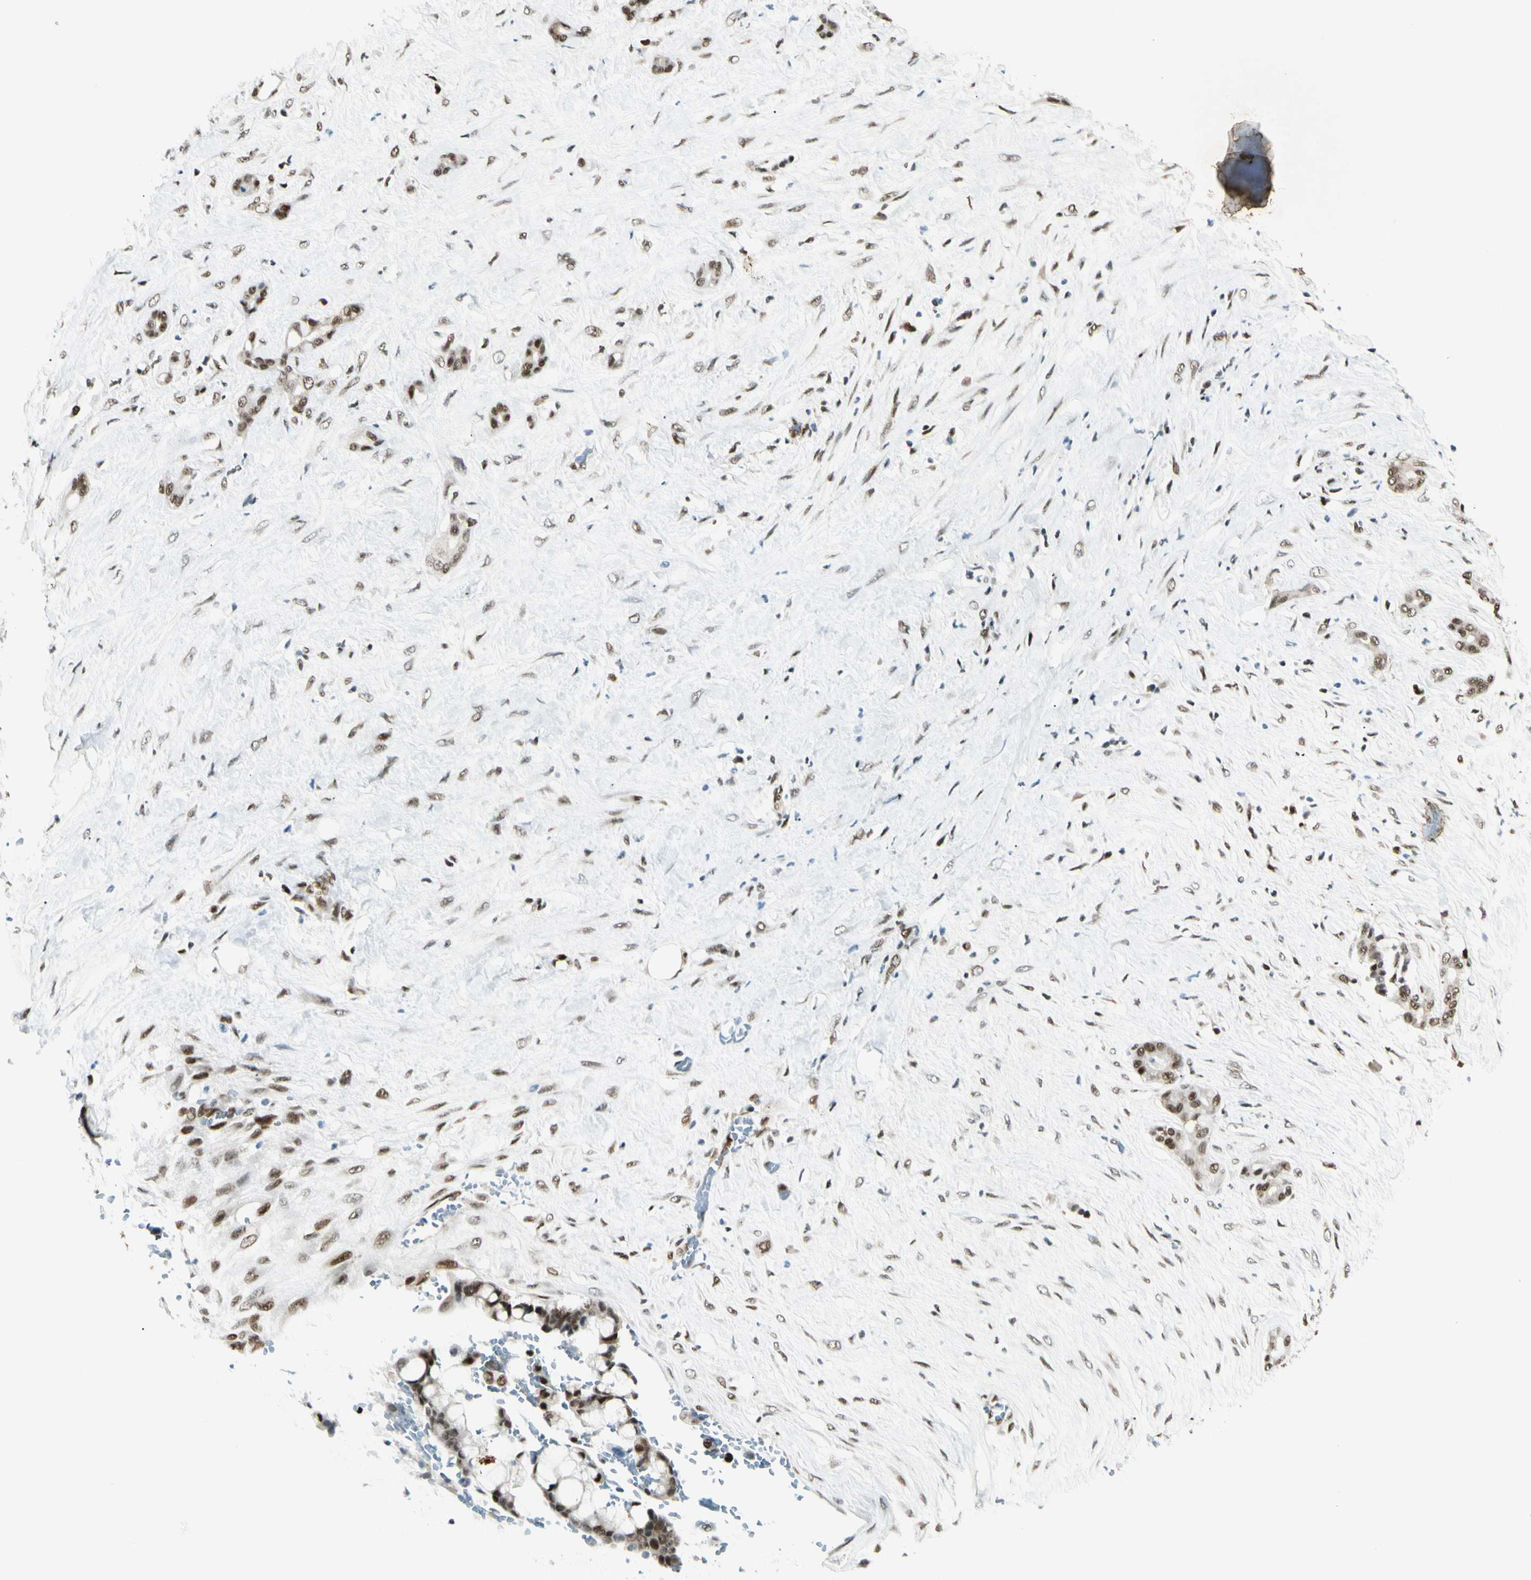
{"staining": {"intensity": "strong", "quantity": ">75%", "location": "nuclear"}, "tissue": "pancreatic cancer", "cell_type": "Tumor cells", "image_type": "cancer", "snomed": [{"axis": "morphology", "description": "Adenocarcinoma, NOS"}, {"axis": "topography", "description": "Pancreas"}], "caption": "Protein staining by immunohistochemistry demonstrates strong nuclear staining in approximately >75% of tumor cells in adenocarcinoma (pancreatic).", "gene": "FUS", "patient": {"sex": "male", "age": 41}}